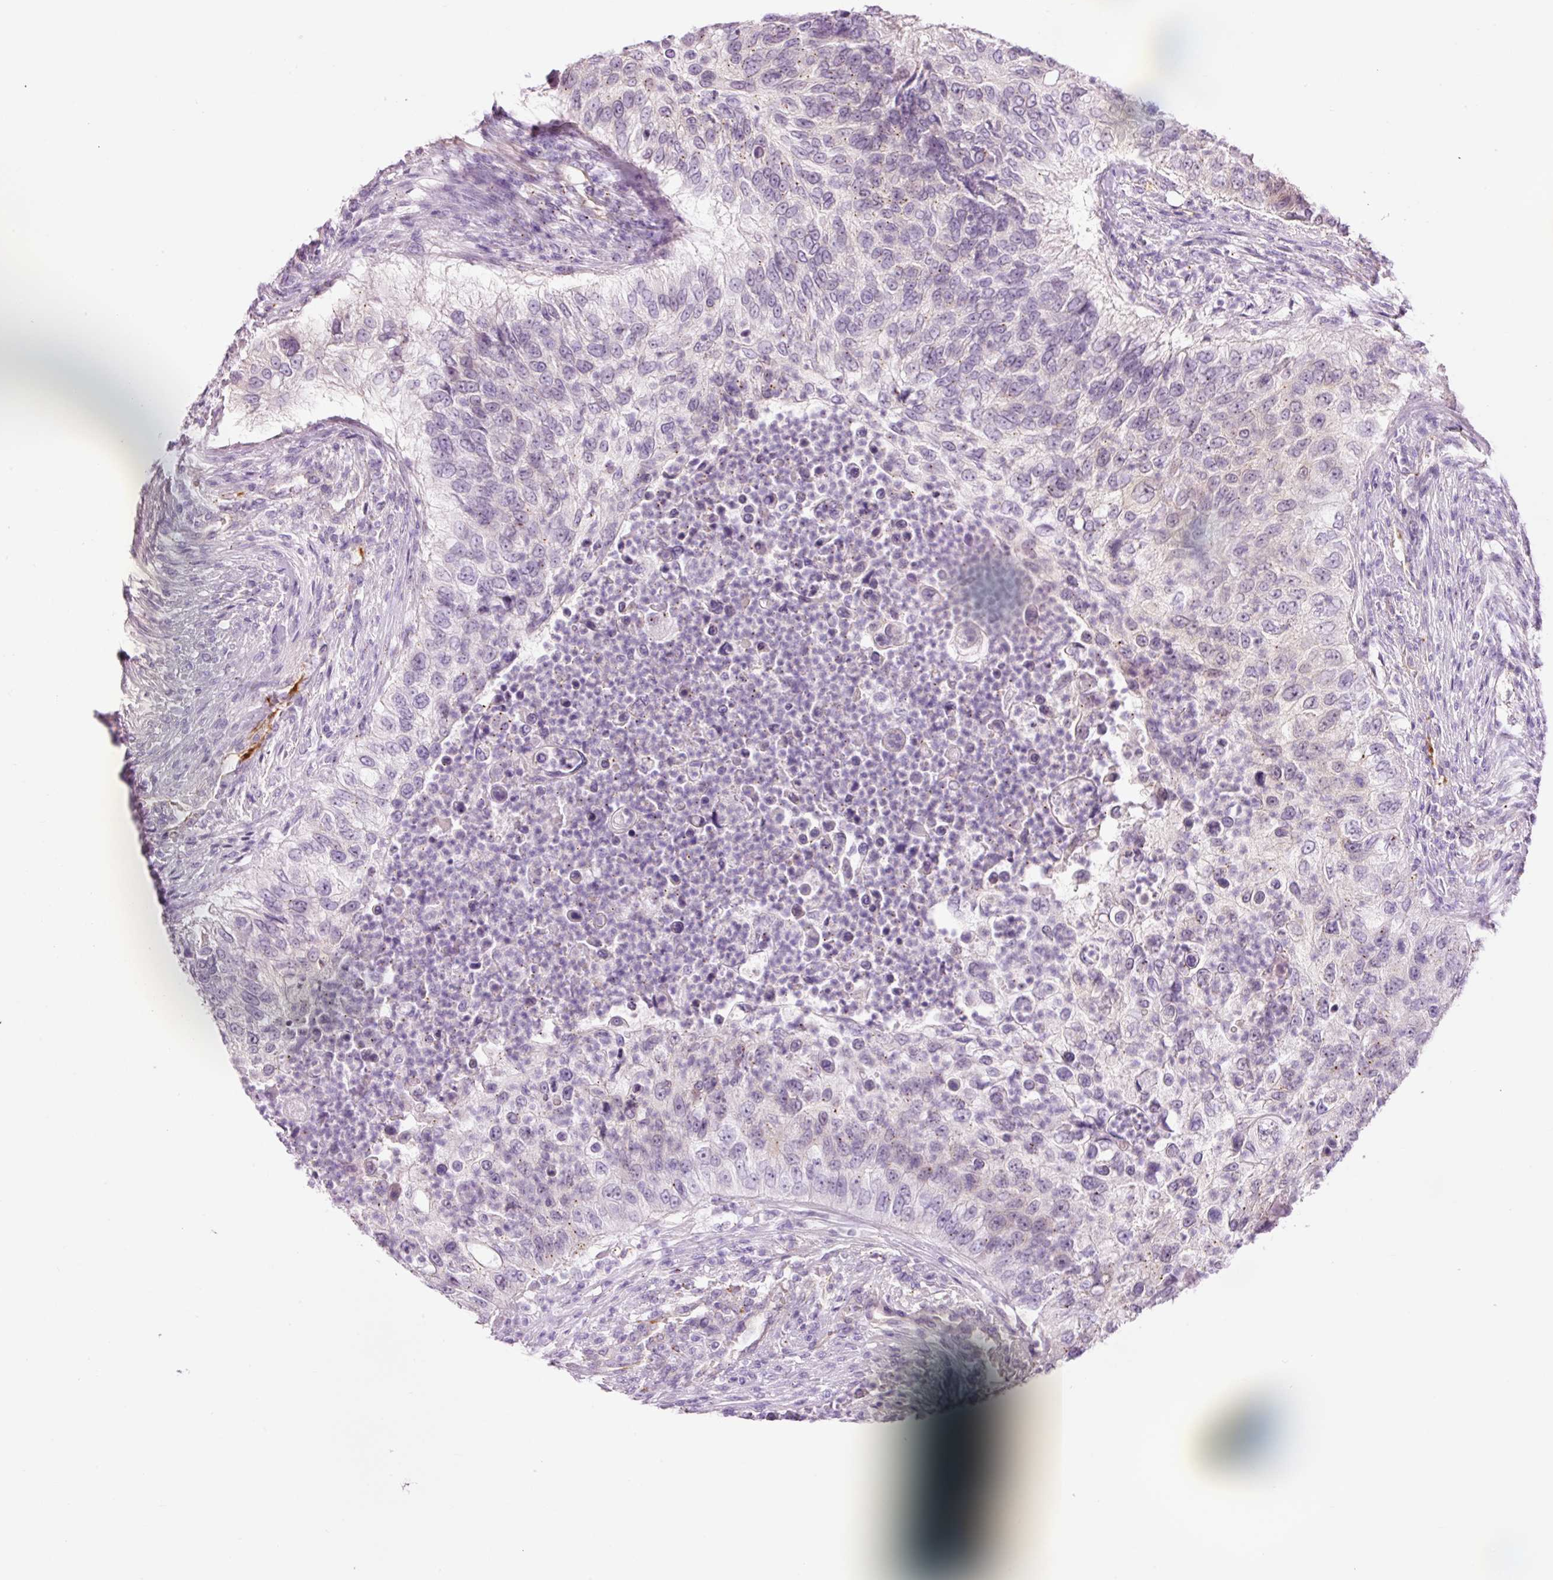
{"staining": {"intensity": "negative", "quantity": "none", "location": "none"}, "tissue": "urothelial cancer", "cell_type": "Tumor cells", "image_type": "cancer", "snomed": [{"axis": "morphology", "description": "Urothelial carcinoma, High grade"}, {"axis": "topography", "description": "Urinary bladder"}], "caption": "High magnification brightfield microscopy of urothelial cancer stained with DAB (3,3'-diaminobenzidine) (brown) and counterstained with hematoxylin (blue): tumor cells show no significant positivity. Brightfield microscopy of immunohistochemistry (IHC) stained with DAB (brown) and hematoxylin (blue), captured at high magnification.", "gene": "HSPA4L", "patient": {"sex": "female", "age": 60}}